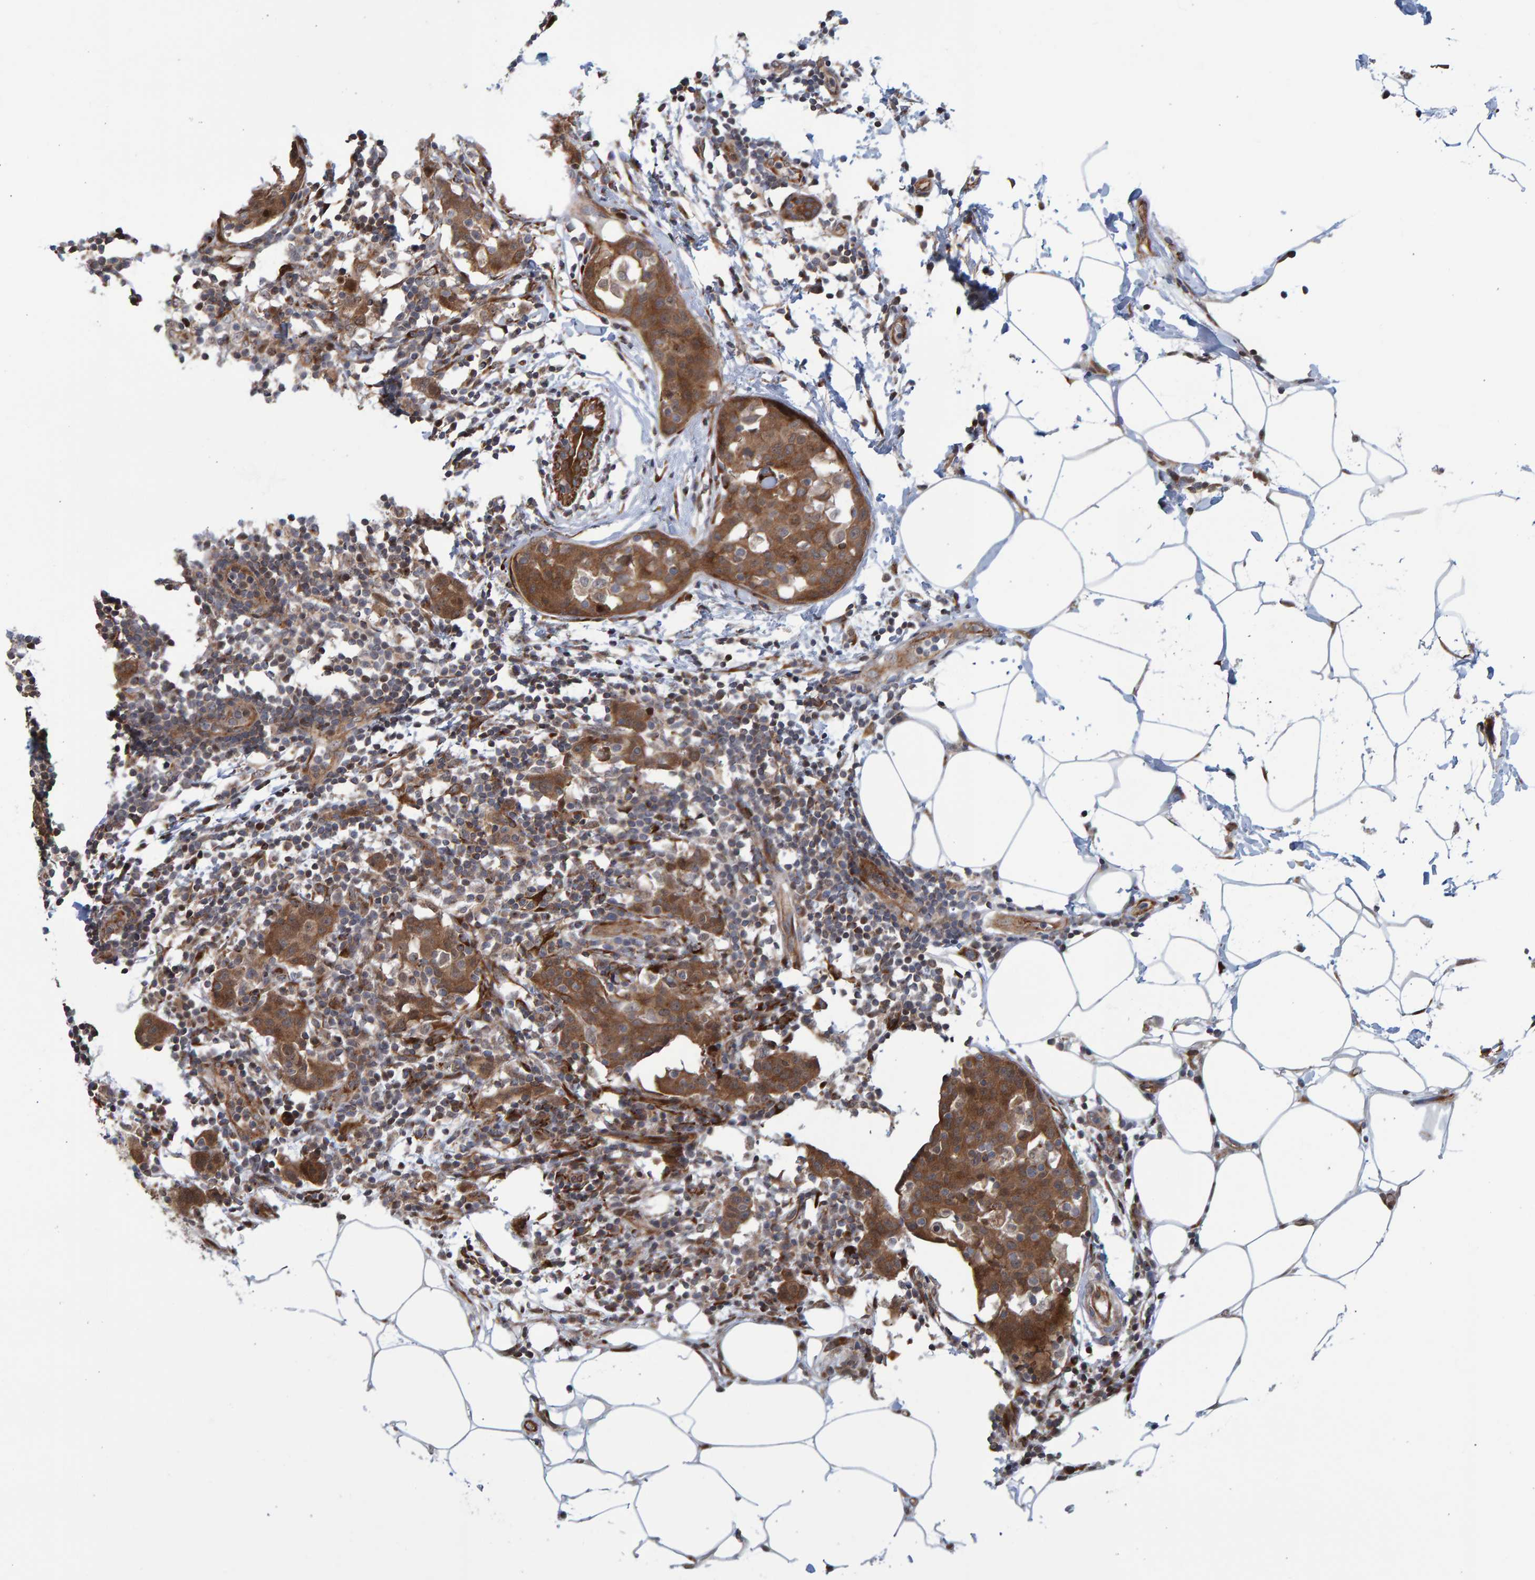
{"staining": {"intensity": "moderate", "quantity": ">75%", "location": "cytoplasmic/membranous"}, "tissue": "breast cancer", "cell_type": "Tumor cells", "image_type": "cancer", "snomed": [{"axis": "morphology", "description": "Normal tissue, NOS"}, {"axis": "morphology", "description": "Duct carcinoma"}, {"axis": "topography", "description": "Breast"}], "caption": "Immunohistochemistry (DAB (3,3'-diaminobenzidine)) staining of intraductal carcinoma (breast) shows moderate cytoplasmic/membranous protein positivity in about >75% of tumor cells.", "gene": "LRBA", "patient": {"sex": "female", "age": 37}}